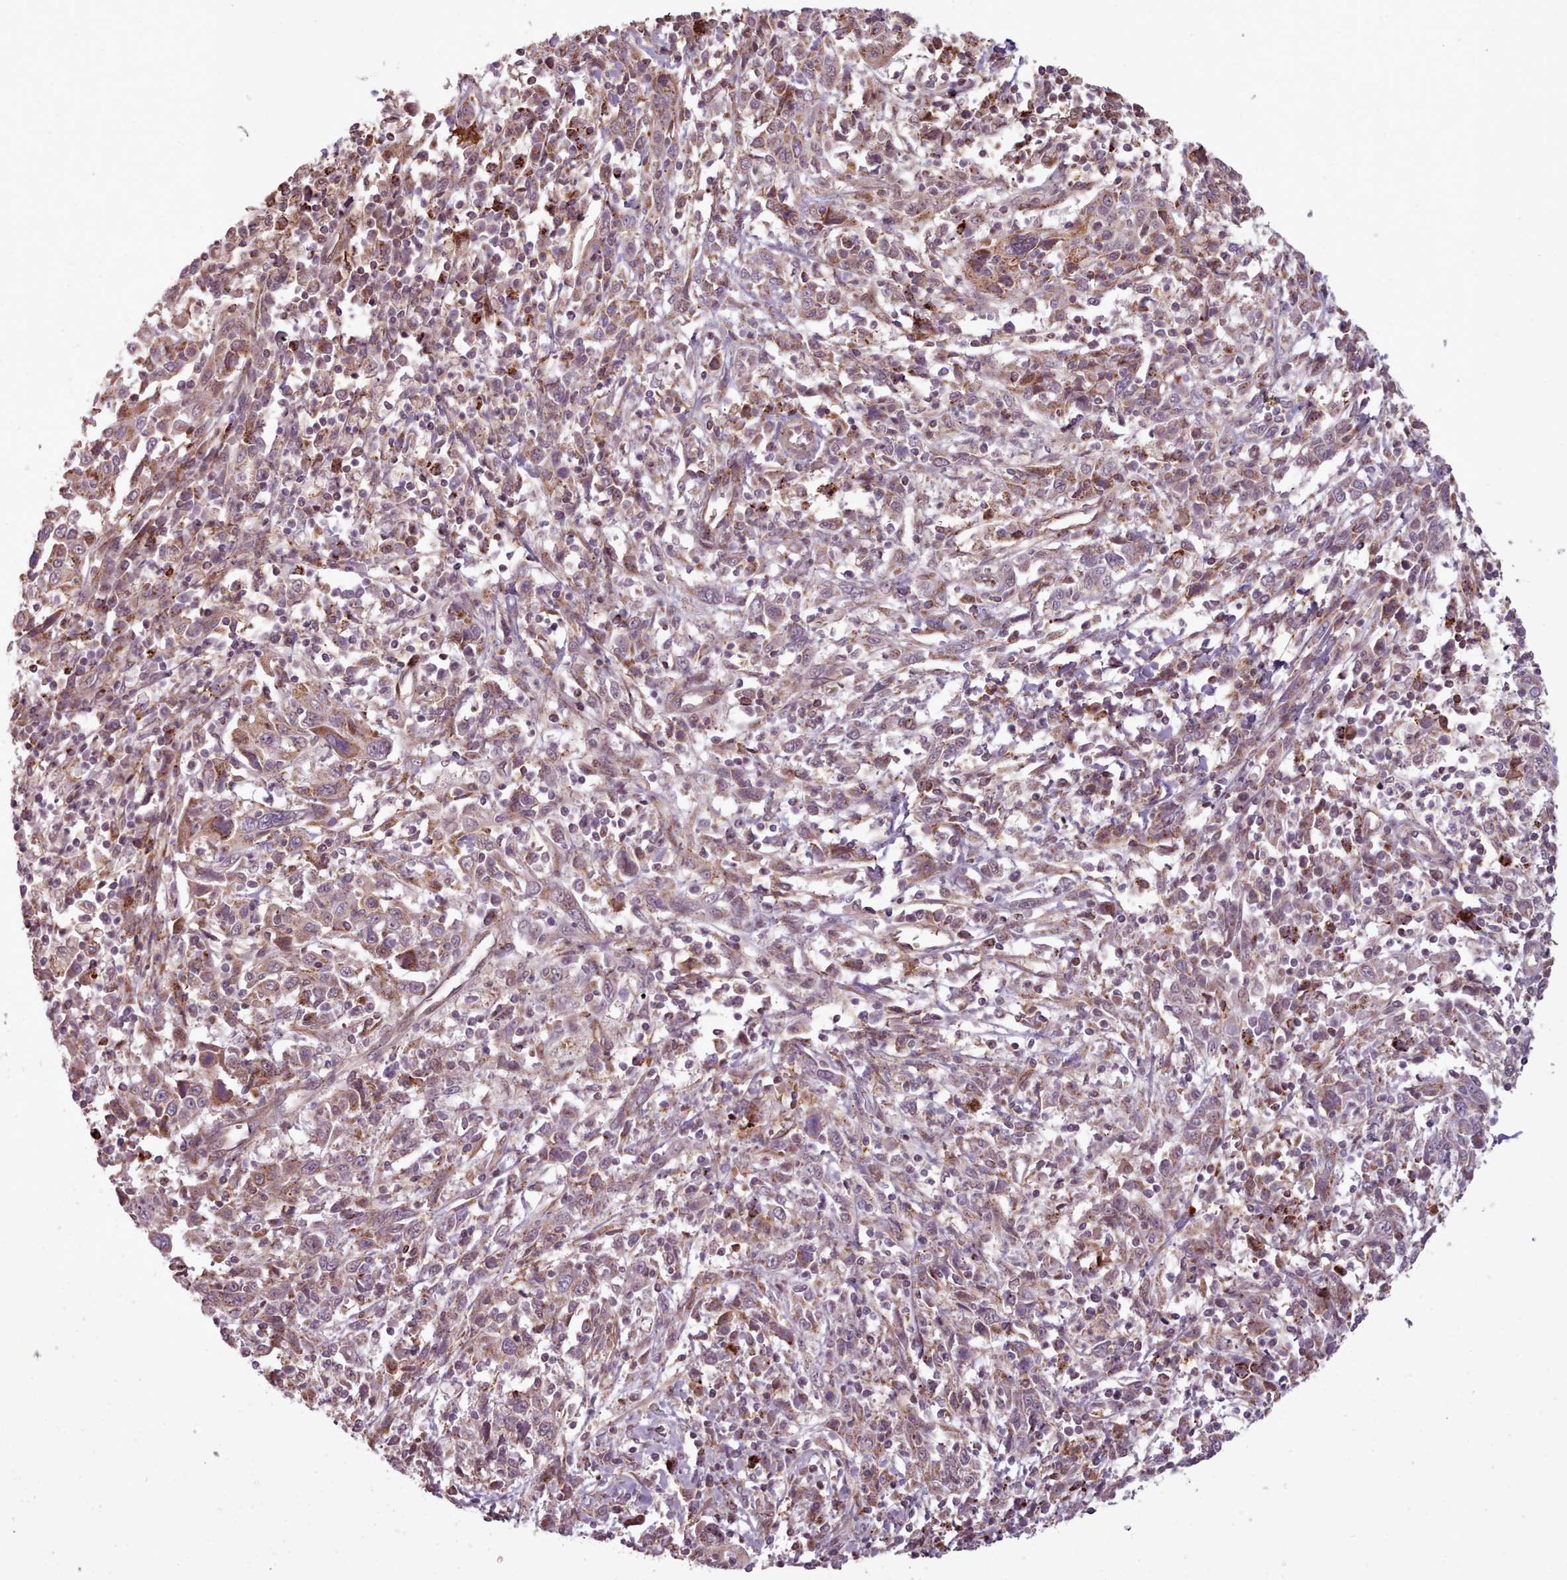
{"staining": {"intensity": "weak", "quantity": "<25%", "location": "cytoplasmic/membranous"}, "tissue": "cervical cancer", "cell_type": "Tumor cells", "image_type": "cancer", "snomed": [{"axis": "morphology", "description": "Squamous cell carcinoma, NOS"}, {"axis": "topography", "description": "Cervix"}], "caption": "Cervical cancer (squamous cell carcinoma) was stained to show a protein in brown. There is no significant expression in tumor cells. (DAB immunohistochemistry with hematoxylin counter stain).", "gene": "ZMYM4", "patient": {"sex": "female", "age": 46}}